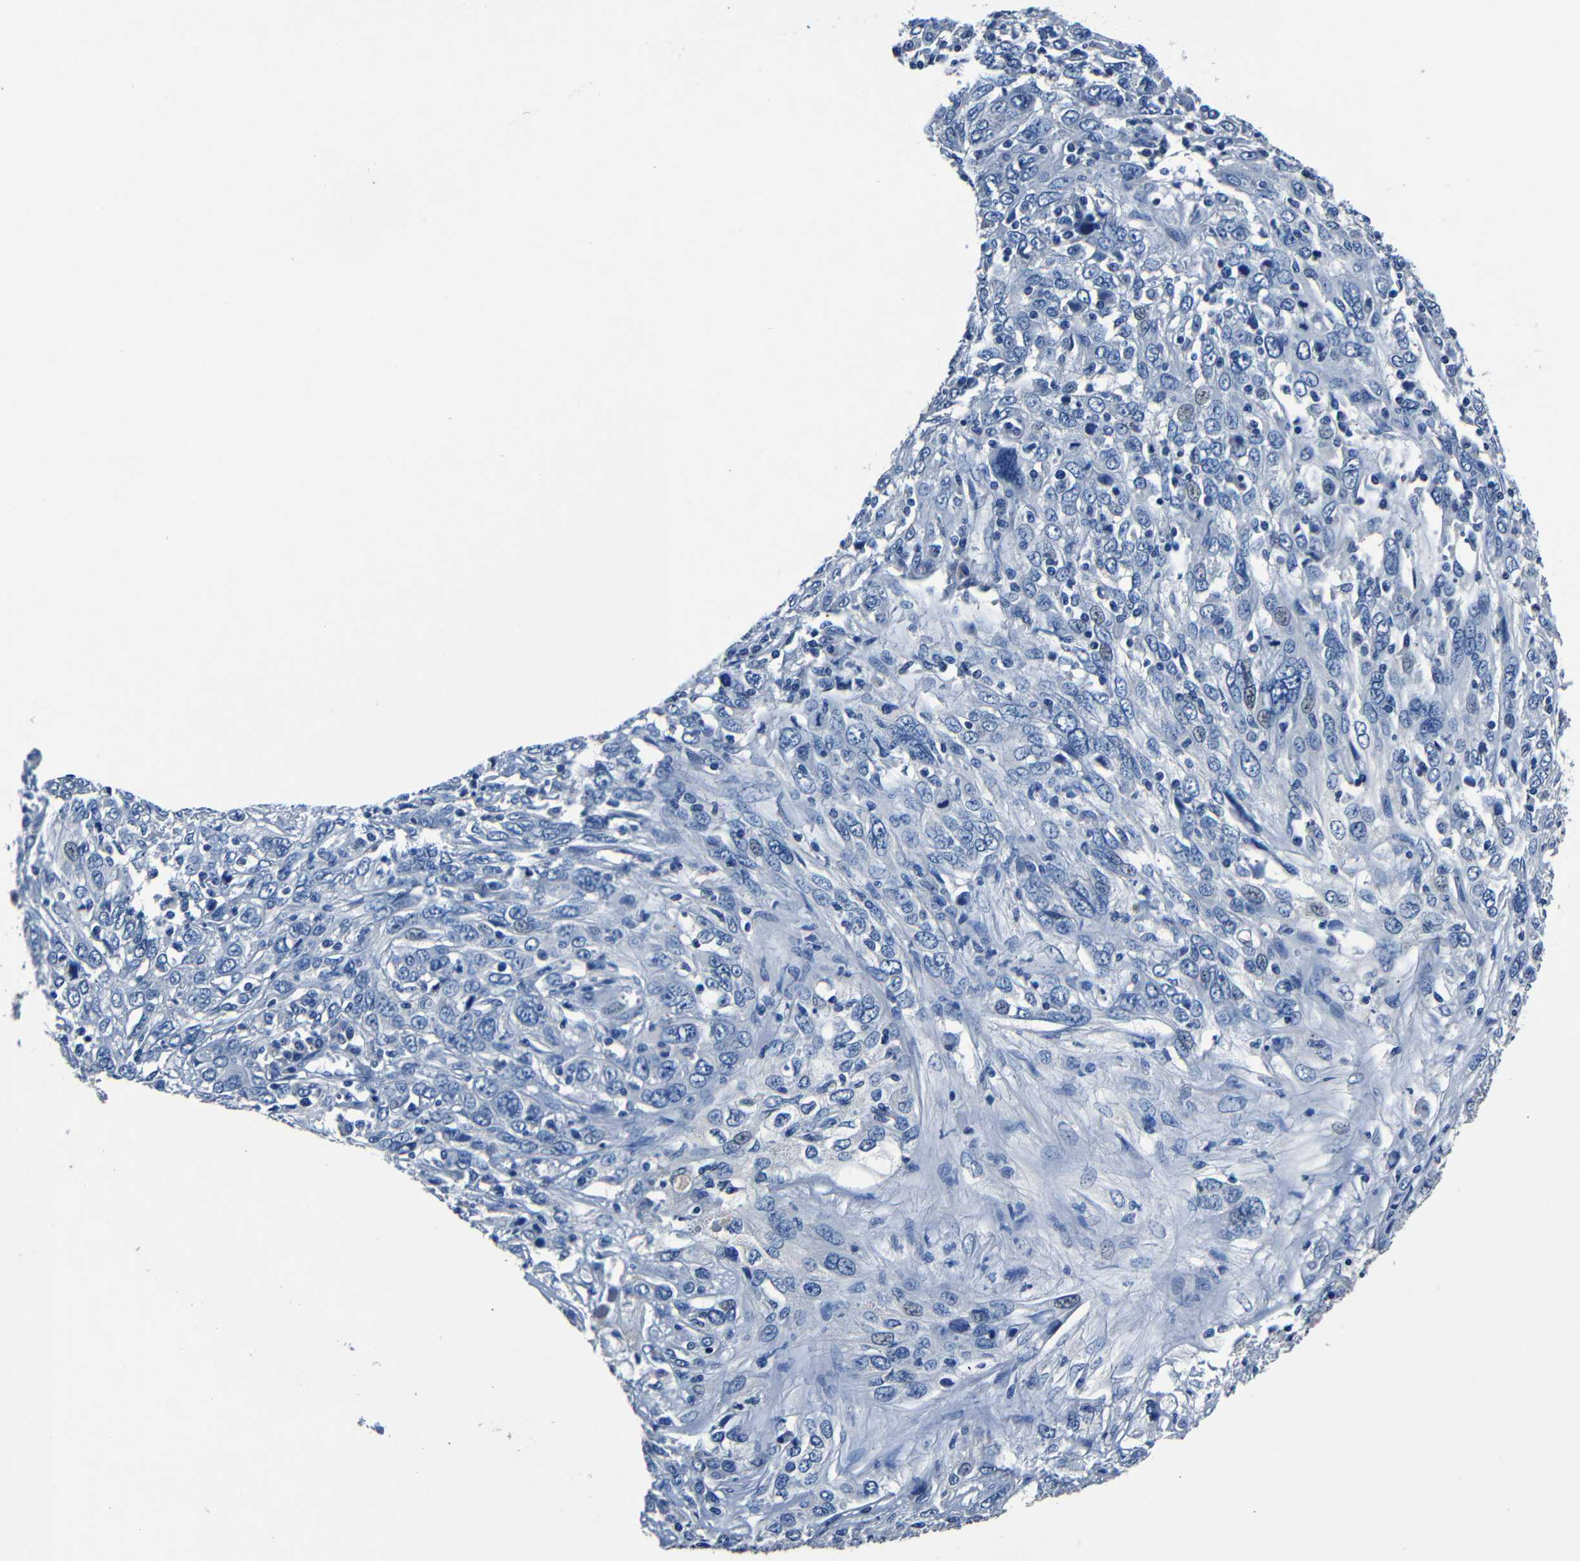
{"staining": {"intensity": "negative", "quantity": "none", "location": "none"}, "tissue": "cervical cancer", "cell_type": "Tumor cells", "image_type": "cancer", "snomed": [{"axis": "morphology", "description": "Squamous cell carcinoma, NOS"}, {"axis": "topography", "description": "Cervix"}], "caption": "Cervical squamous cell carcinoma was stained to show a protein in brown. There is no significant staining in tumor cells.", "gene": "NCMAP", "patient": {"sex": "female", "age": 46}}